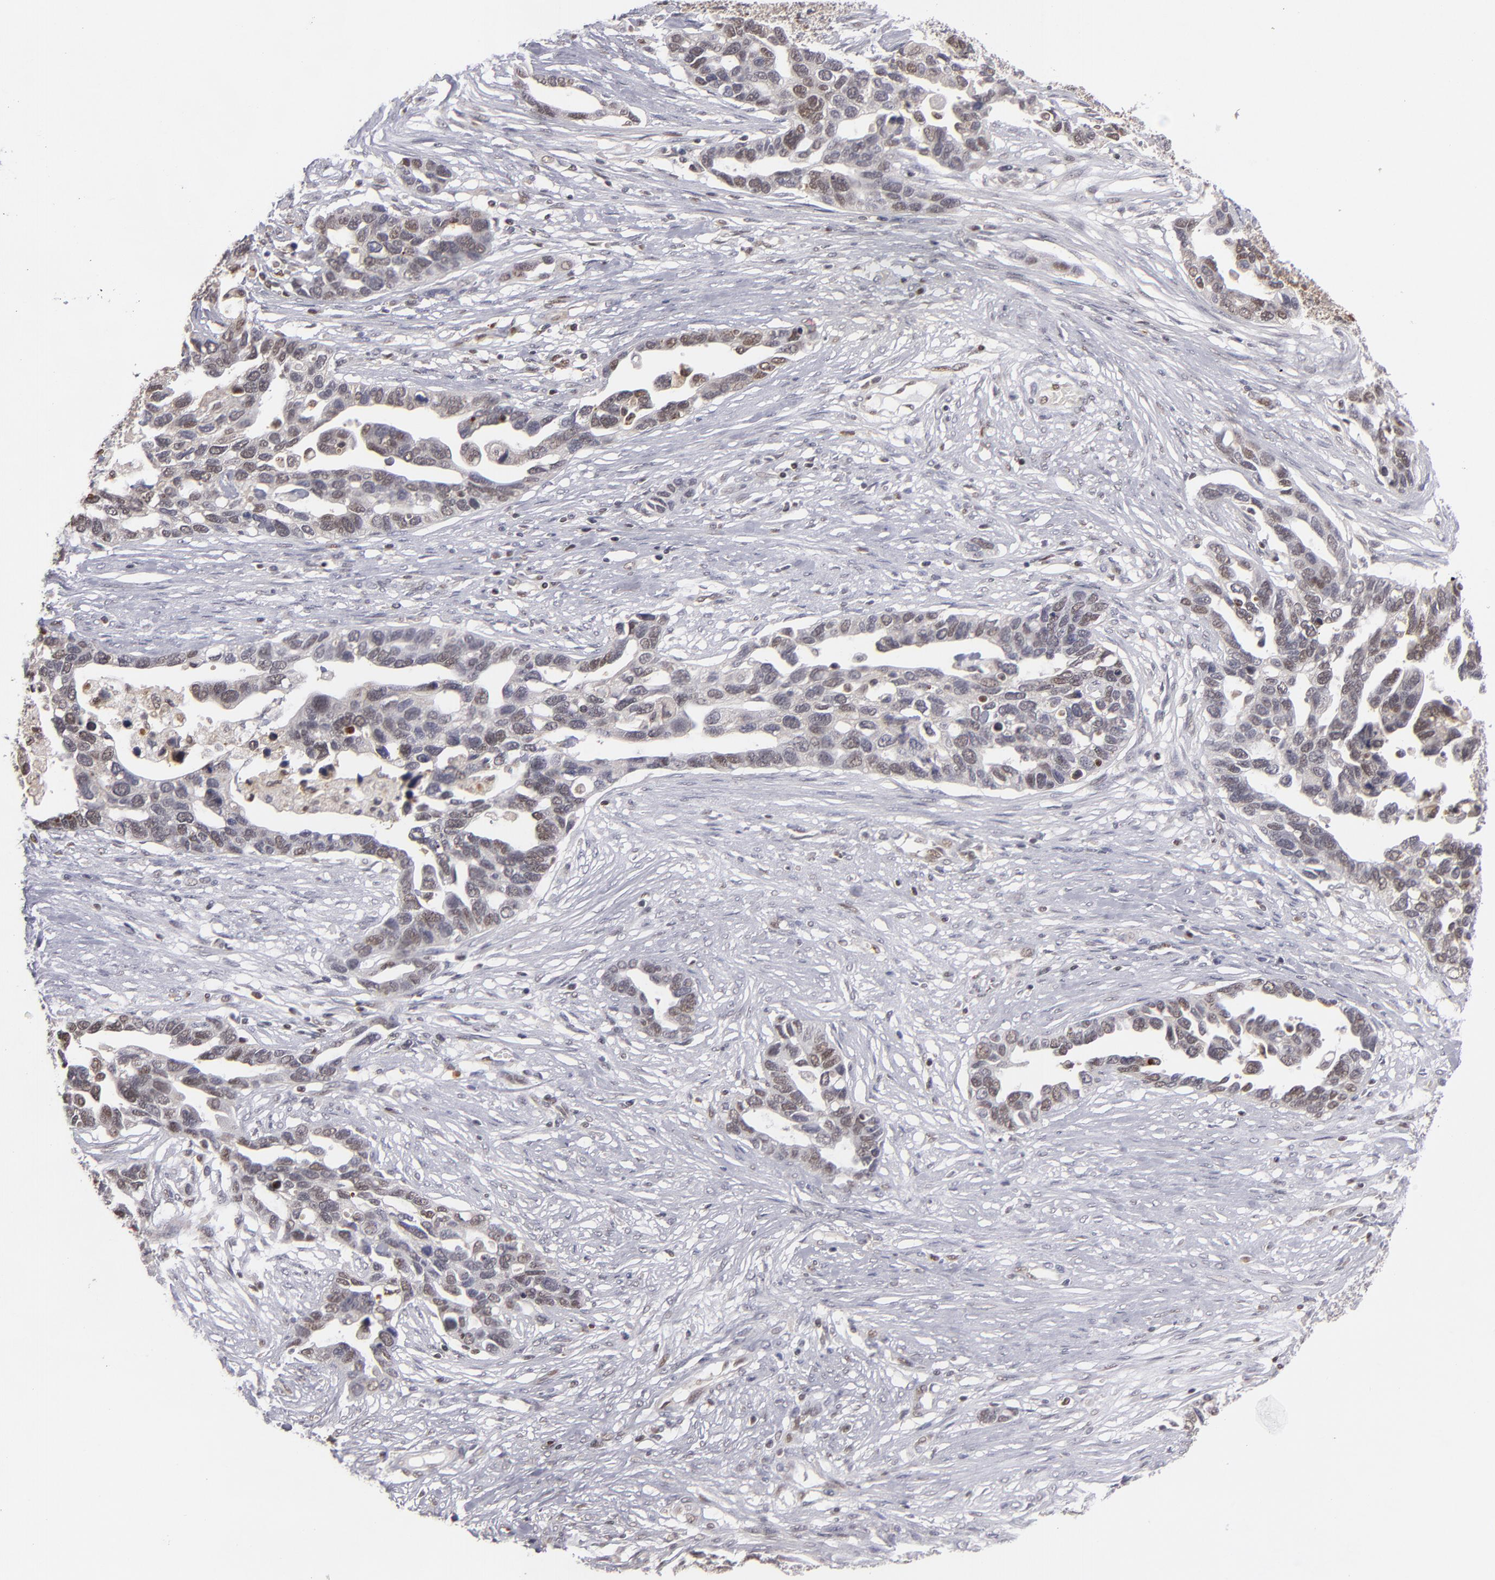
{"staining": {"intensity": "weak", "quantity": "<25%", "location": "cytoplasmic/membranous,nuclear"}, "tissue": "ovarian cancer", "cell_type": "Tumor cells", "image_type": "cancer", "snomed": [{"axis": "morphology", "description": "Cystadenocarcinoma, serous, NOS"}, {"axis": "topography", "description": "Ovary"}], "caption": "Serous cystadenocarcinoma (ovarian) stained for a protein using immunohistochemistry (IHC) shows no positivity tumor cells.", "gene": "GSR", "patient": {"sex": "female", "age": 54}}